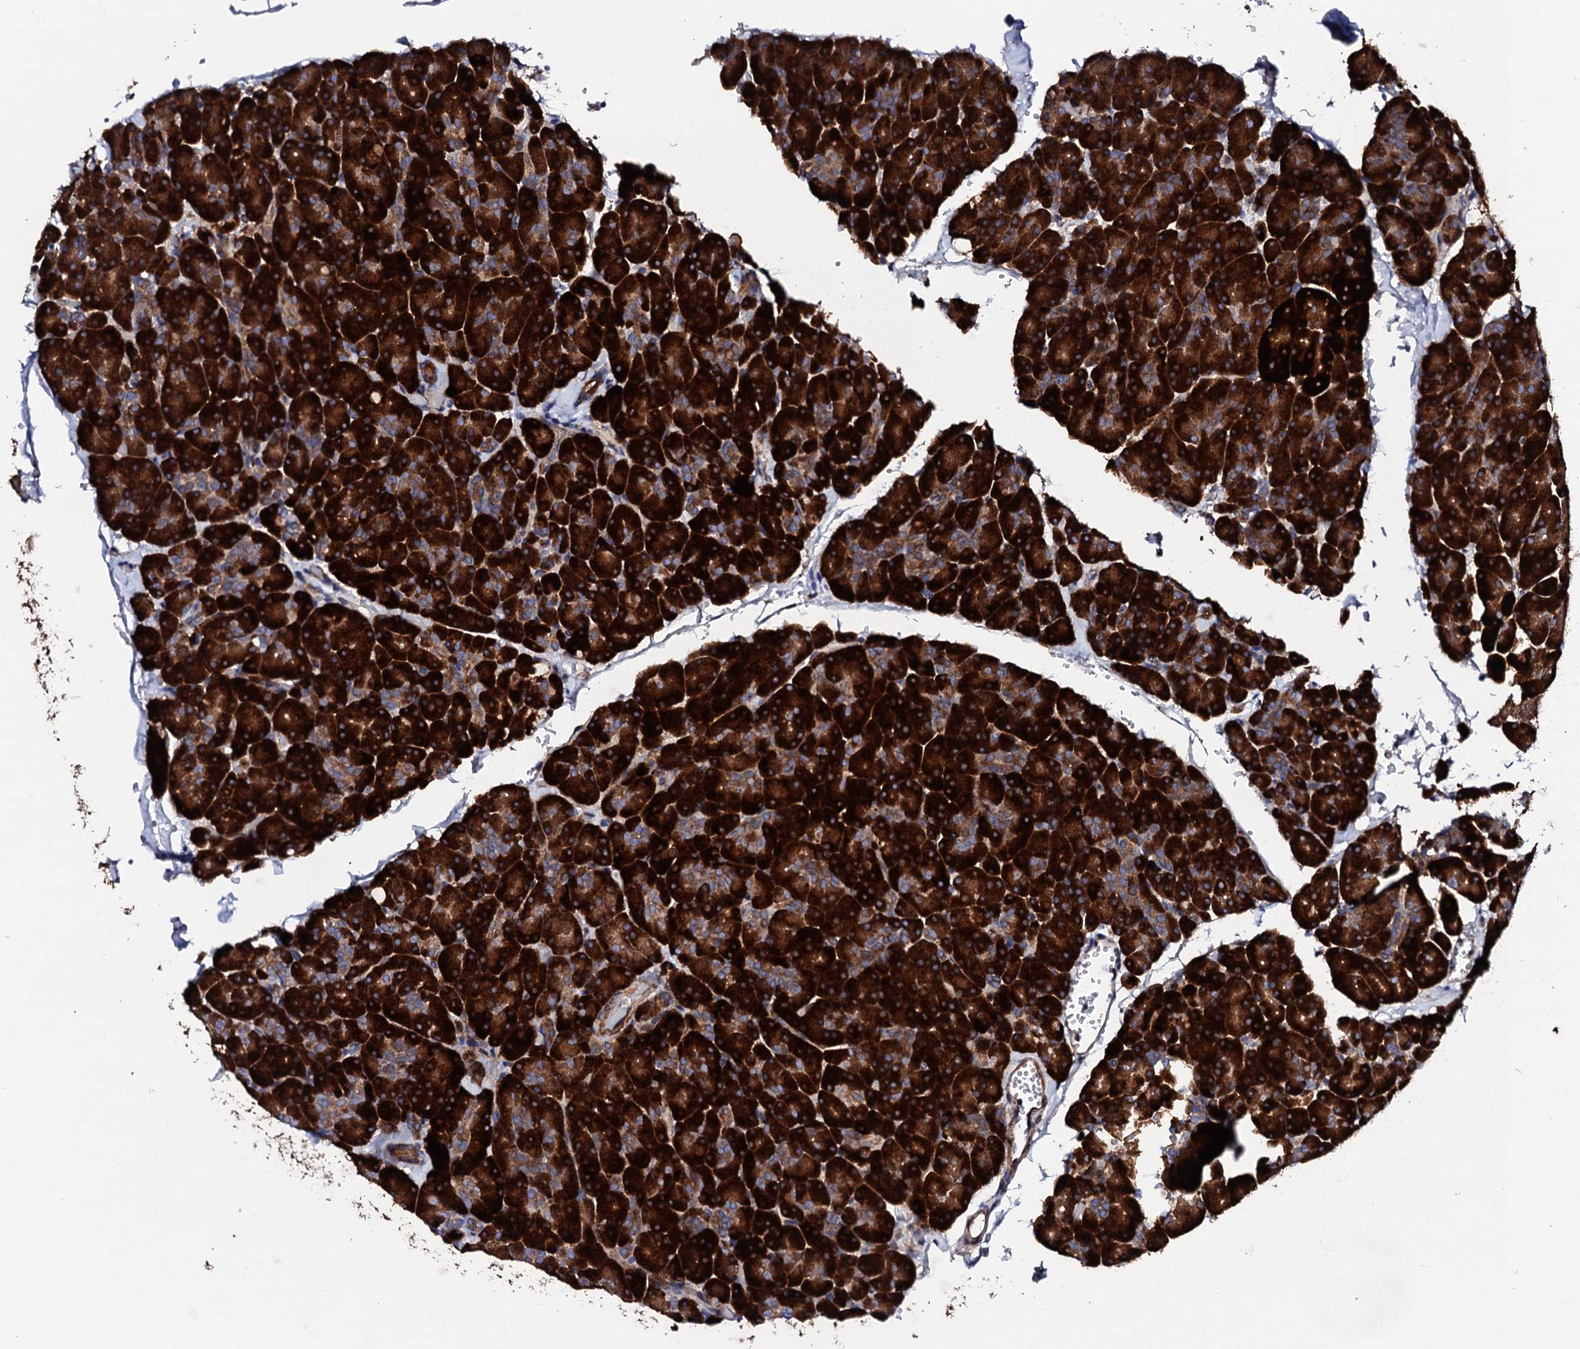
{"staining": {"intensity": "strong", "quantity": ">75%", "location": "cytoplasmic/membranous"}, "tissue": "pancreas", "cell_type": "Exocrine glandular cells", "image_type": "normal", "snomed": [{"axis": "morphology", "description": "Normal tissue, NOS"}, {"axis": "topography", "description": "Pancreas"}], "caption": "Protein staining by immunohistochemistry (IHC) demonstrates strong cytoplasmic/membranous staining in about >75% of exocrine glandular cells in benign pancreas.", "gene": "LIPT2", "patient": {"sex": "male", "age": 36}}